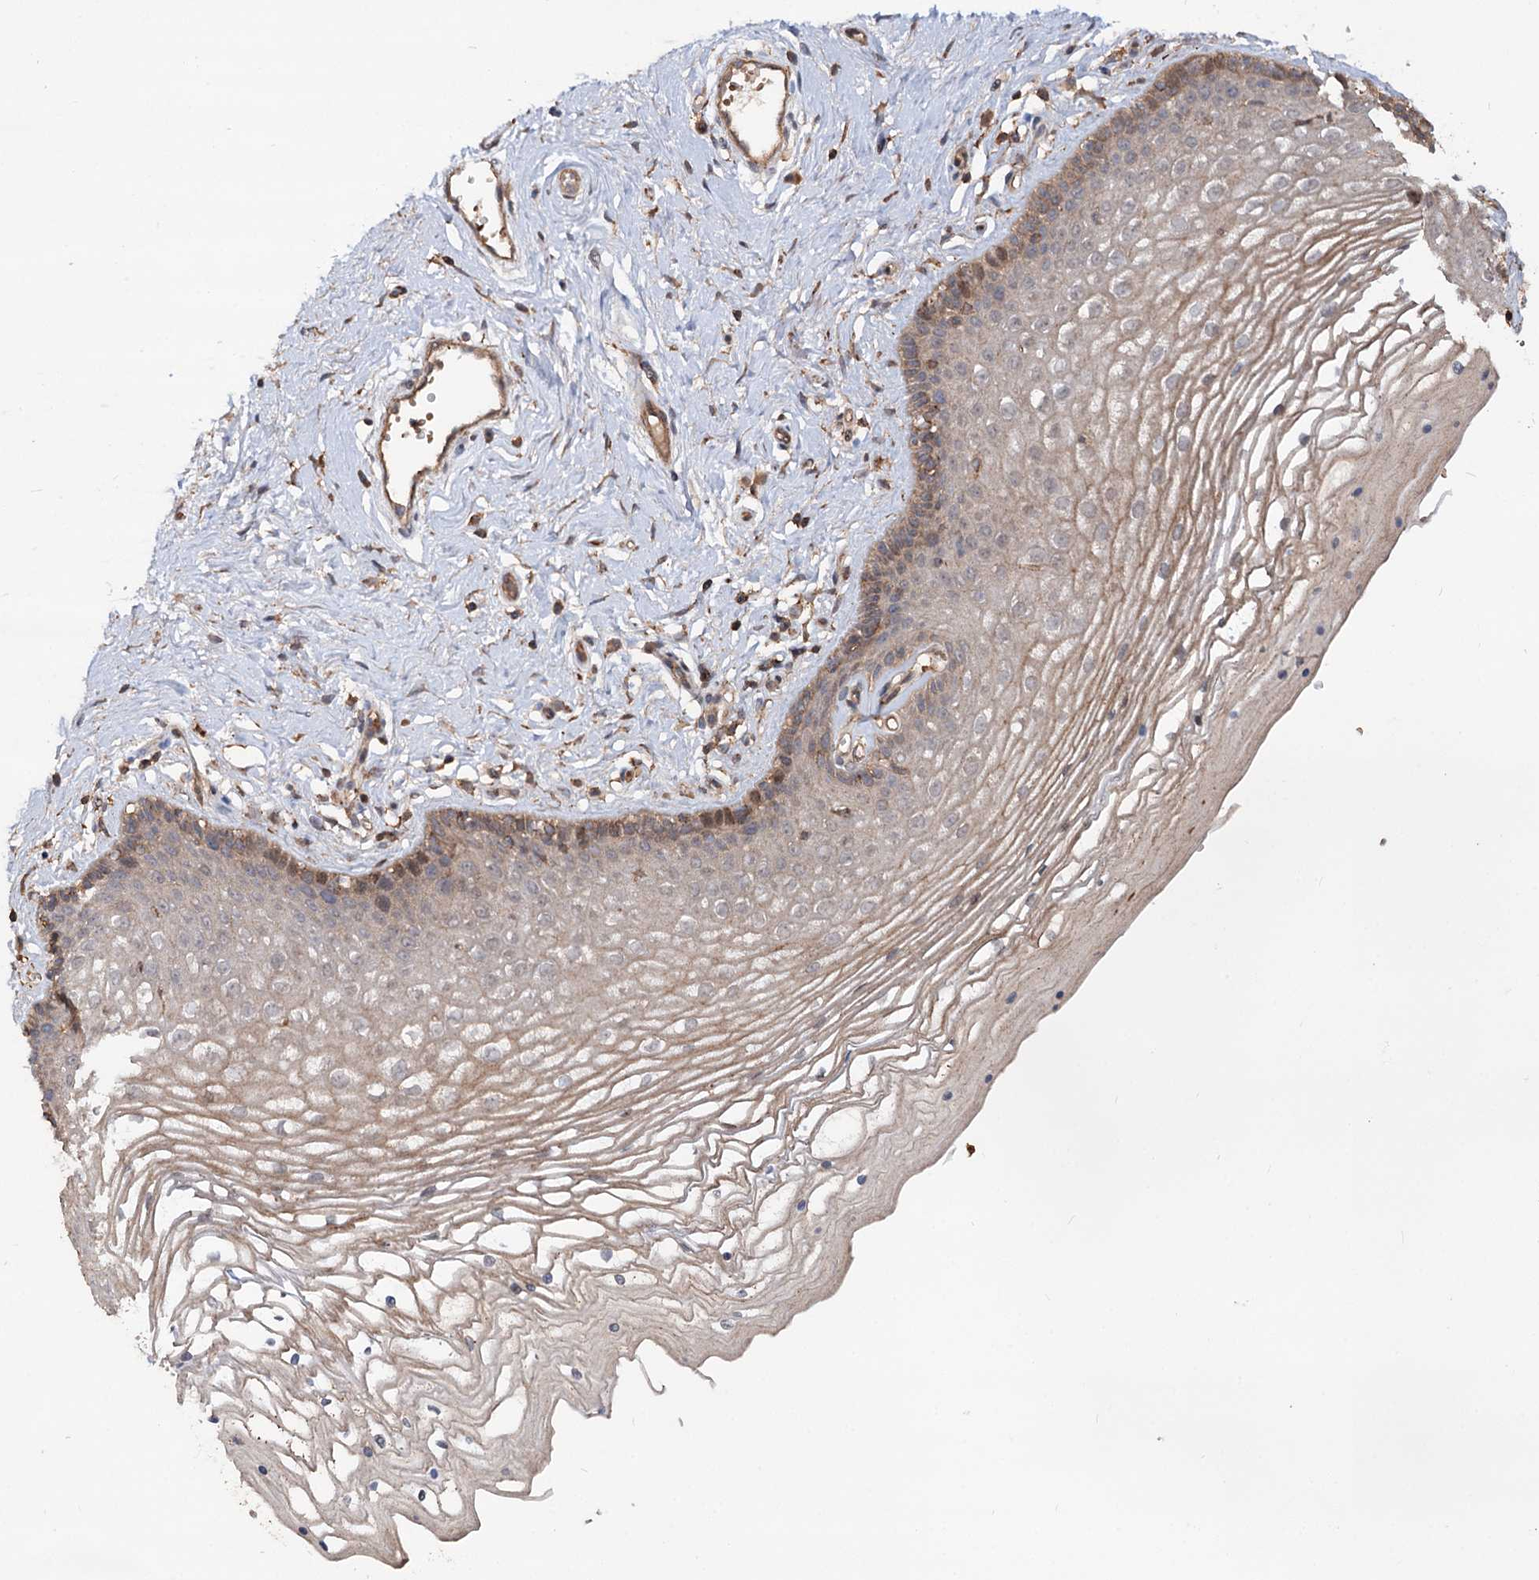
{"staining": {"intensity": "weak", "quantity": "25%-75%", "location": "cytoplasmic/membranous"}, "tissue": "vagina", "cell_type": "Squamous epithelial cells", "image_type": "normal", "snomed": [{"axis": "morphology", "description": "Normal tissue, NOS"}, {"axis": "topography", "description": "Vagina"}], "caption": "The image shows staining of normal vagina, revealing weak cytoplasmic/membranous protein staining (brown color) within squamous epithelial cells. Immunohistochemistry (ihc) stains the protein of interest in brown and the nuclei are stained blue.", "gene": "GRIP1", "patient": {"sex": "female", "age": 46}}